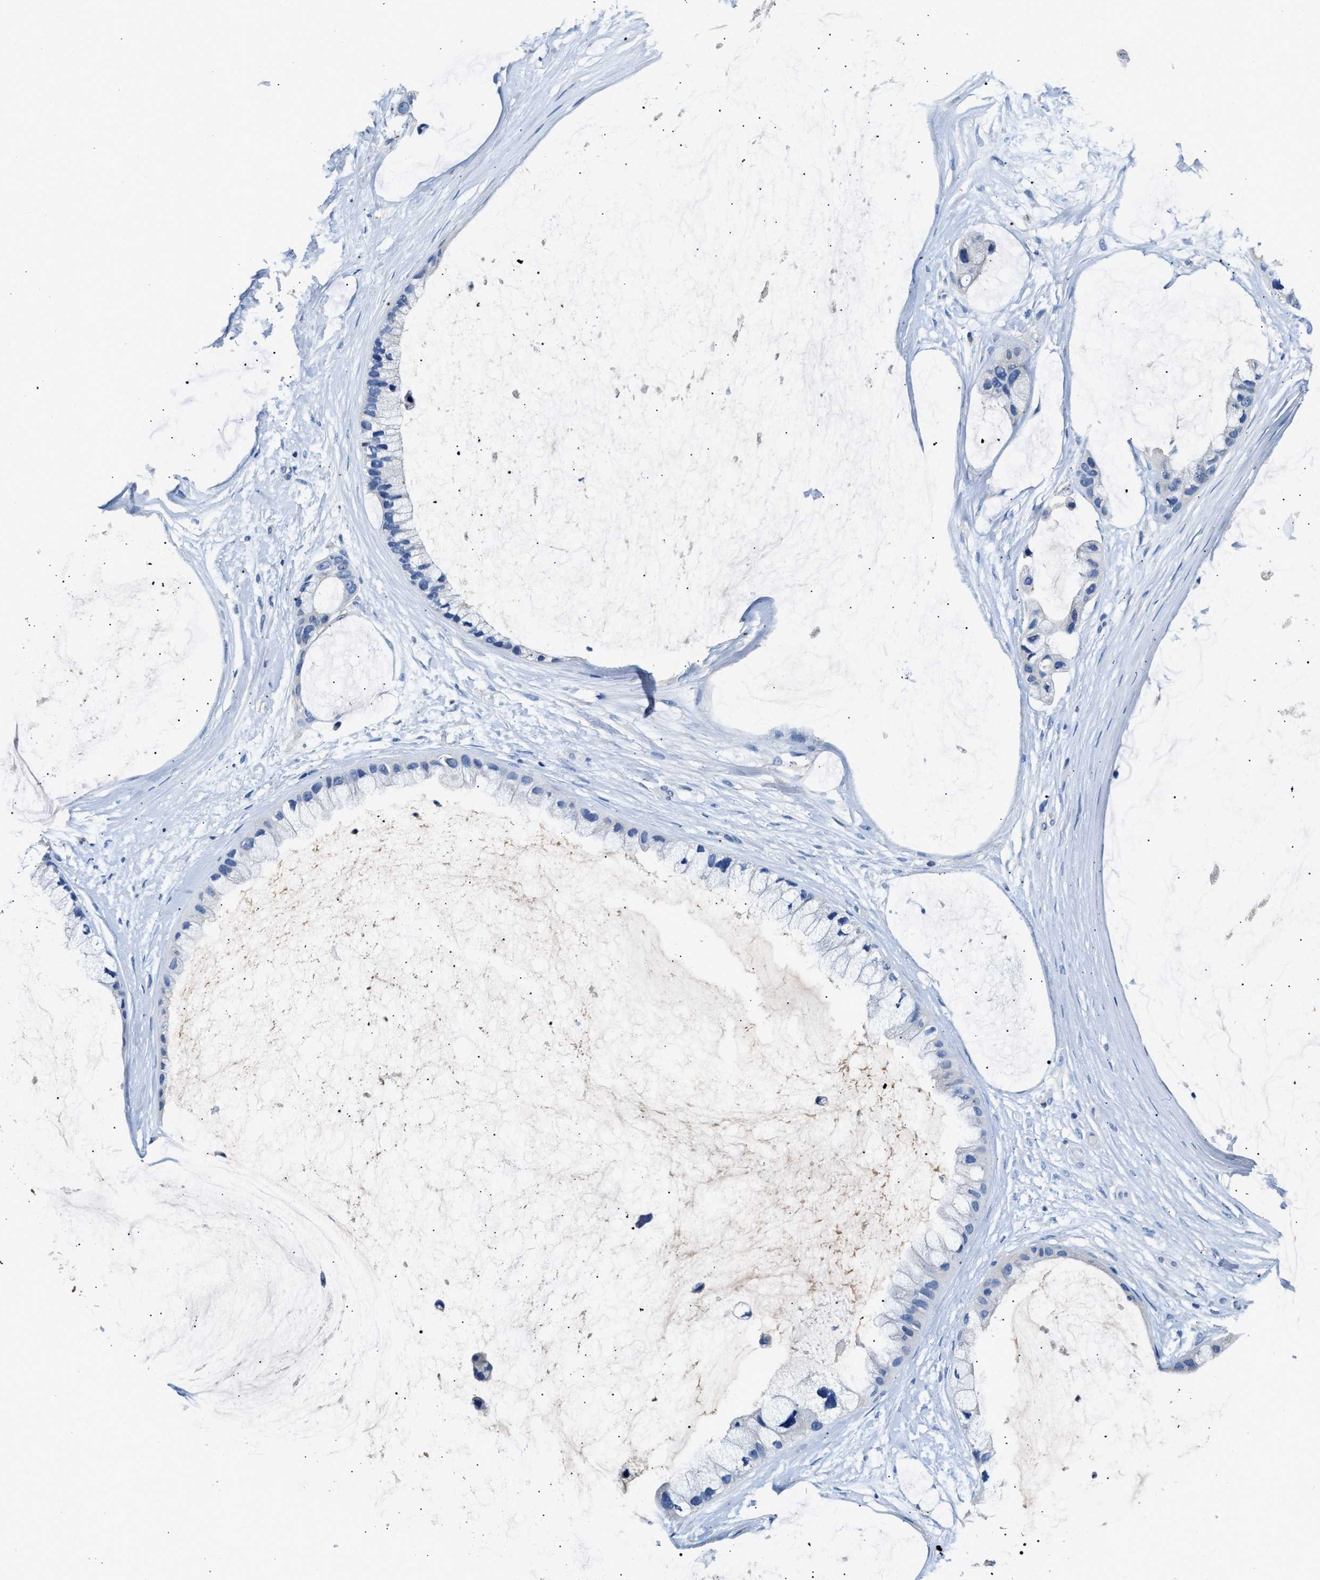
{"staining": {"intensity": "negative", "quantity": "none", "location": "none"}, "tissue": "ovarian cancer", "cell_type": "Tumor cells", "image_type": "cancer", "snomed": [{"axis": "morphology", "description": "Cystadenocarcinoma, mucinous, NOS"}, {"axis": "topography", "description": "Ovary"}], "caption": "Micrograph shows no protein positivity in tumor cells of ovarian cancer (mucinous cystadenocarcinoma) tissue.", "gene": "SLCO2B1", "patient": {"sex": "female", "age": 39}}